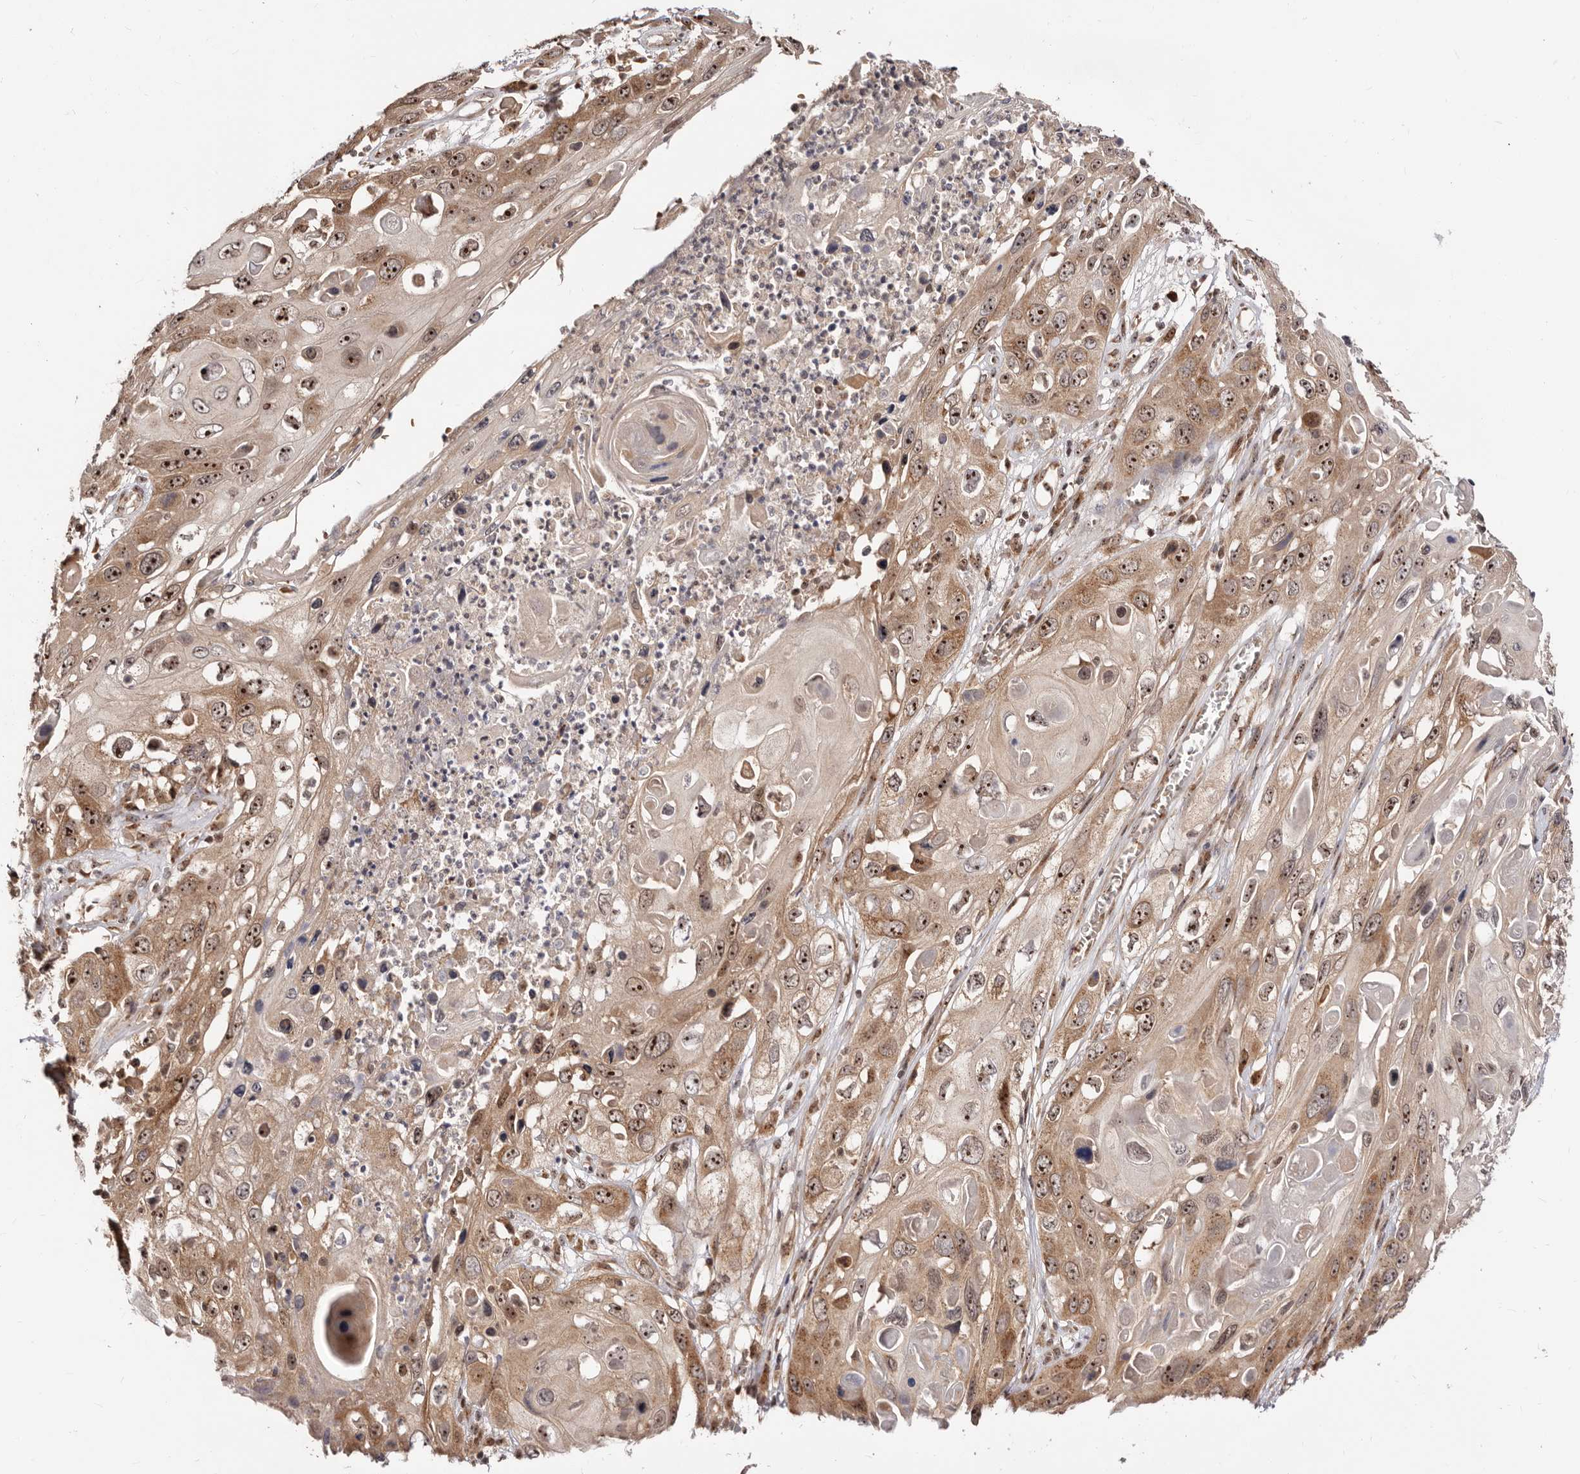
{"staining": {"intensity": "strong", "quantity": ">75%", "location": "cytoplasmic/membranous,nuclear"}, "tissue": "skin cancer", "cell_type": "Tumor cells", "image_type": "cancer", "snomed": [{"axis": "morphology", "description": "Squamous cell carcinoma, NOS"}, {"axis": "topography", "description": "Skin"}], "caption": "Tumor cells show strong cytoplasmic/membranous and nuclear expression in about >75% of cells in skin cancer. The staining was performed using DAB (3,3'-diaminobenzidine), with brown indicating positive protein expression. Nuclei are stained blue with hematoxylin.", "gene": "APOL6", "patient": {"sex": "male", "age": 55}}